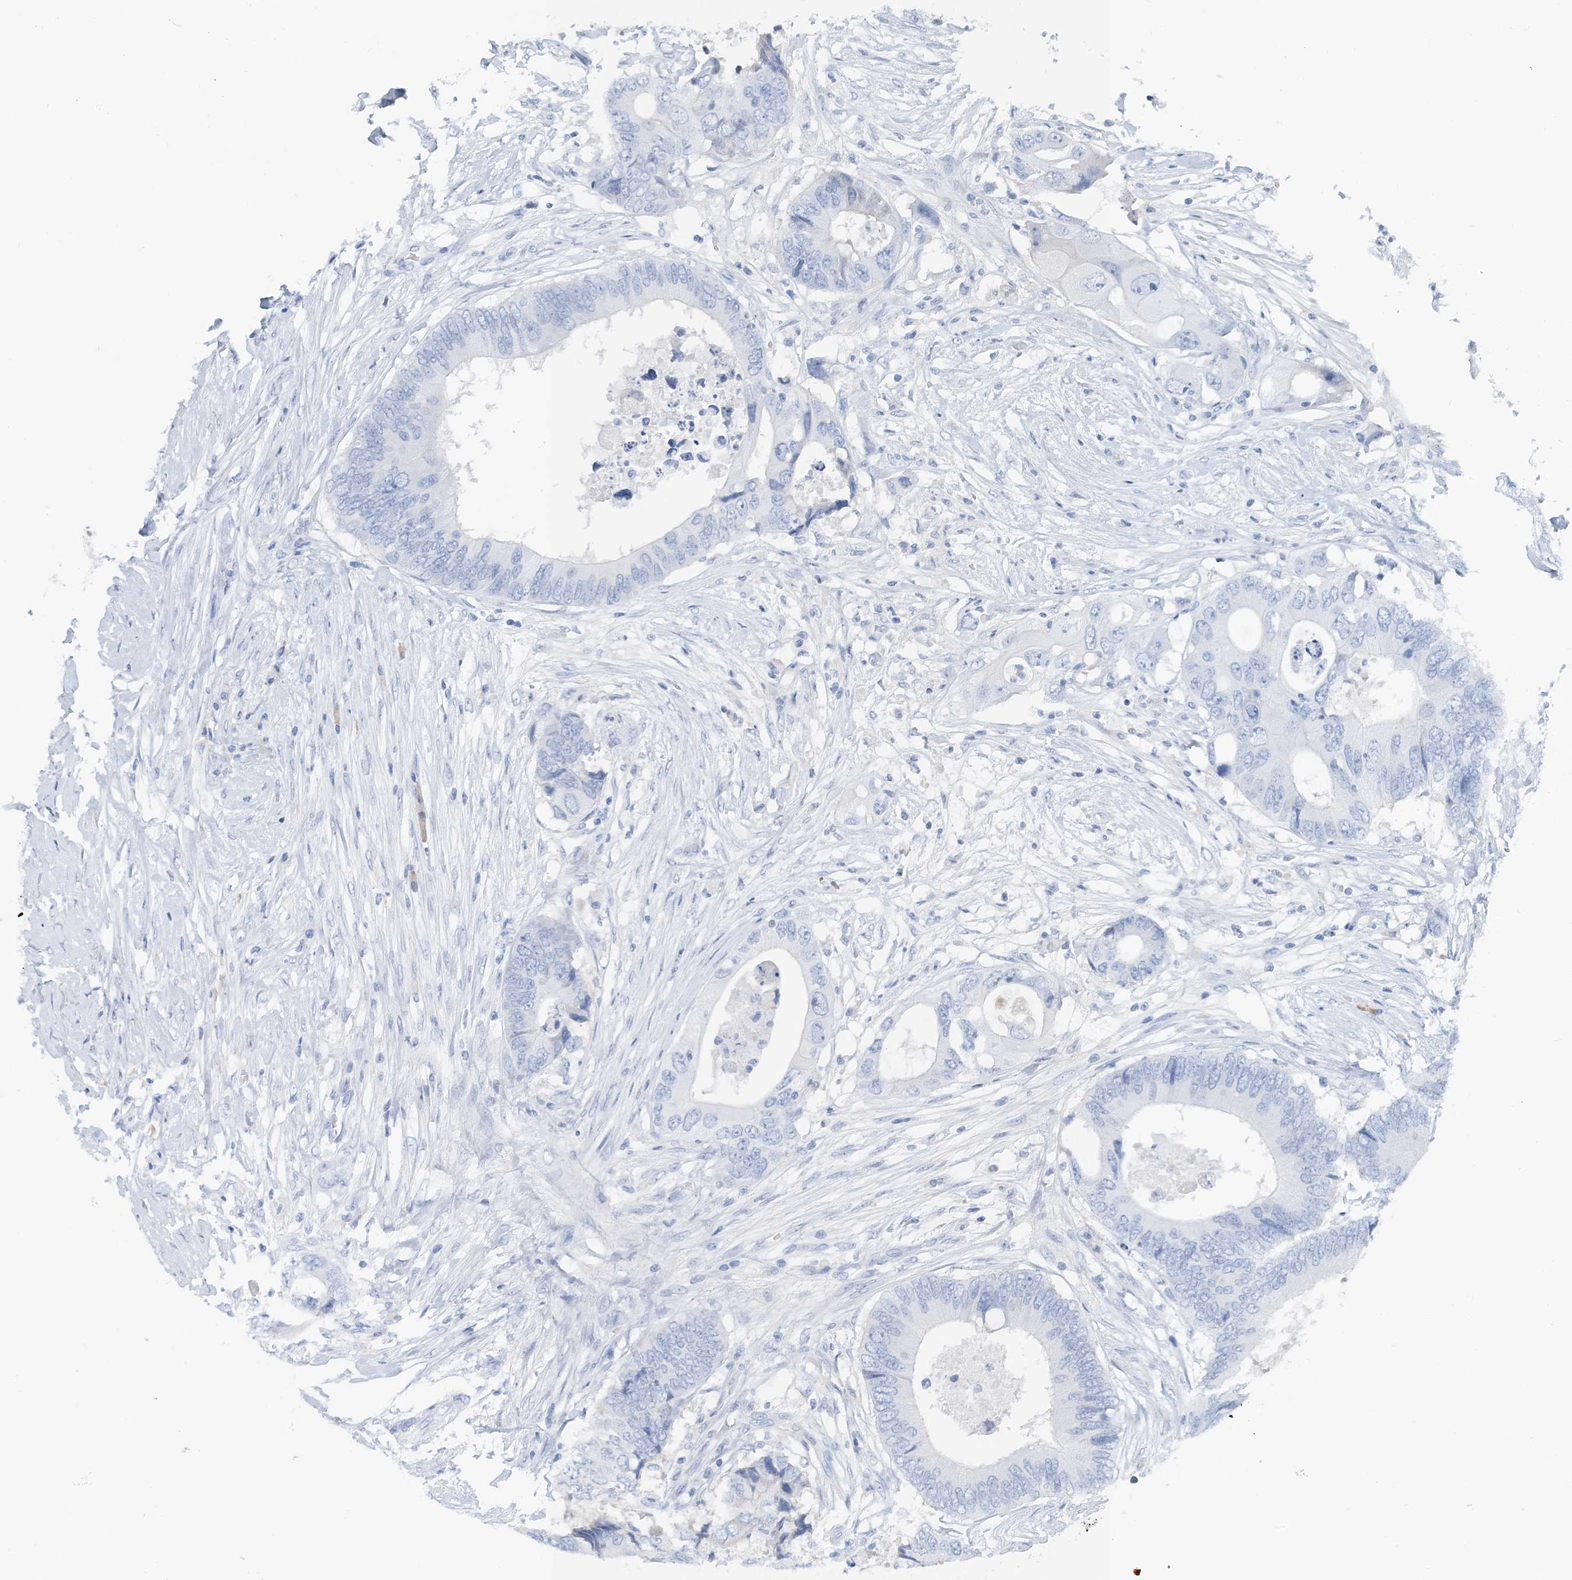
{"staining": {"intensity": "negative", "quantity": "none", "location": "none"}, "tissue": "colorectal cancer", "cell_type": "Tumor cells", "image_type": "cancer", "snomed": [{"axis": "morphology", "description": "Adenocarcinoma, NOS"}, {"axis": "topography", "description": "Colon"}], "caption": "The micrograph exhibits no significant expression in tumor cells of colorectal cancer (adenocarcinoma).", "gene": "CTRL", "patient": {"sex": "male", "age": 71}}